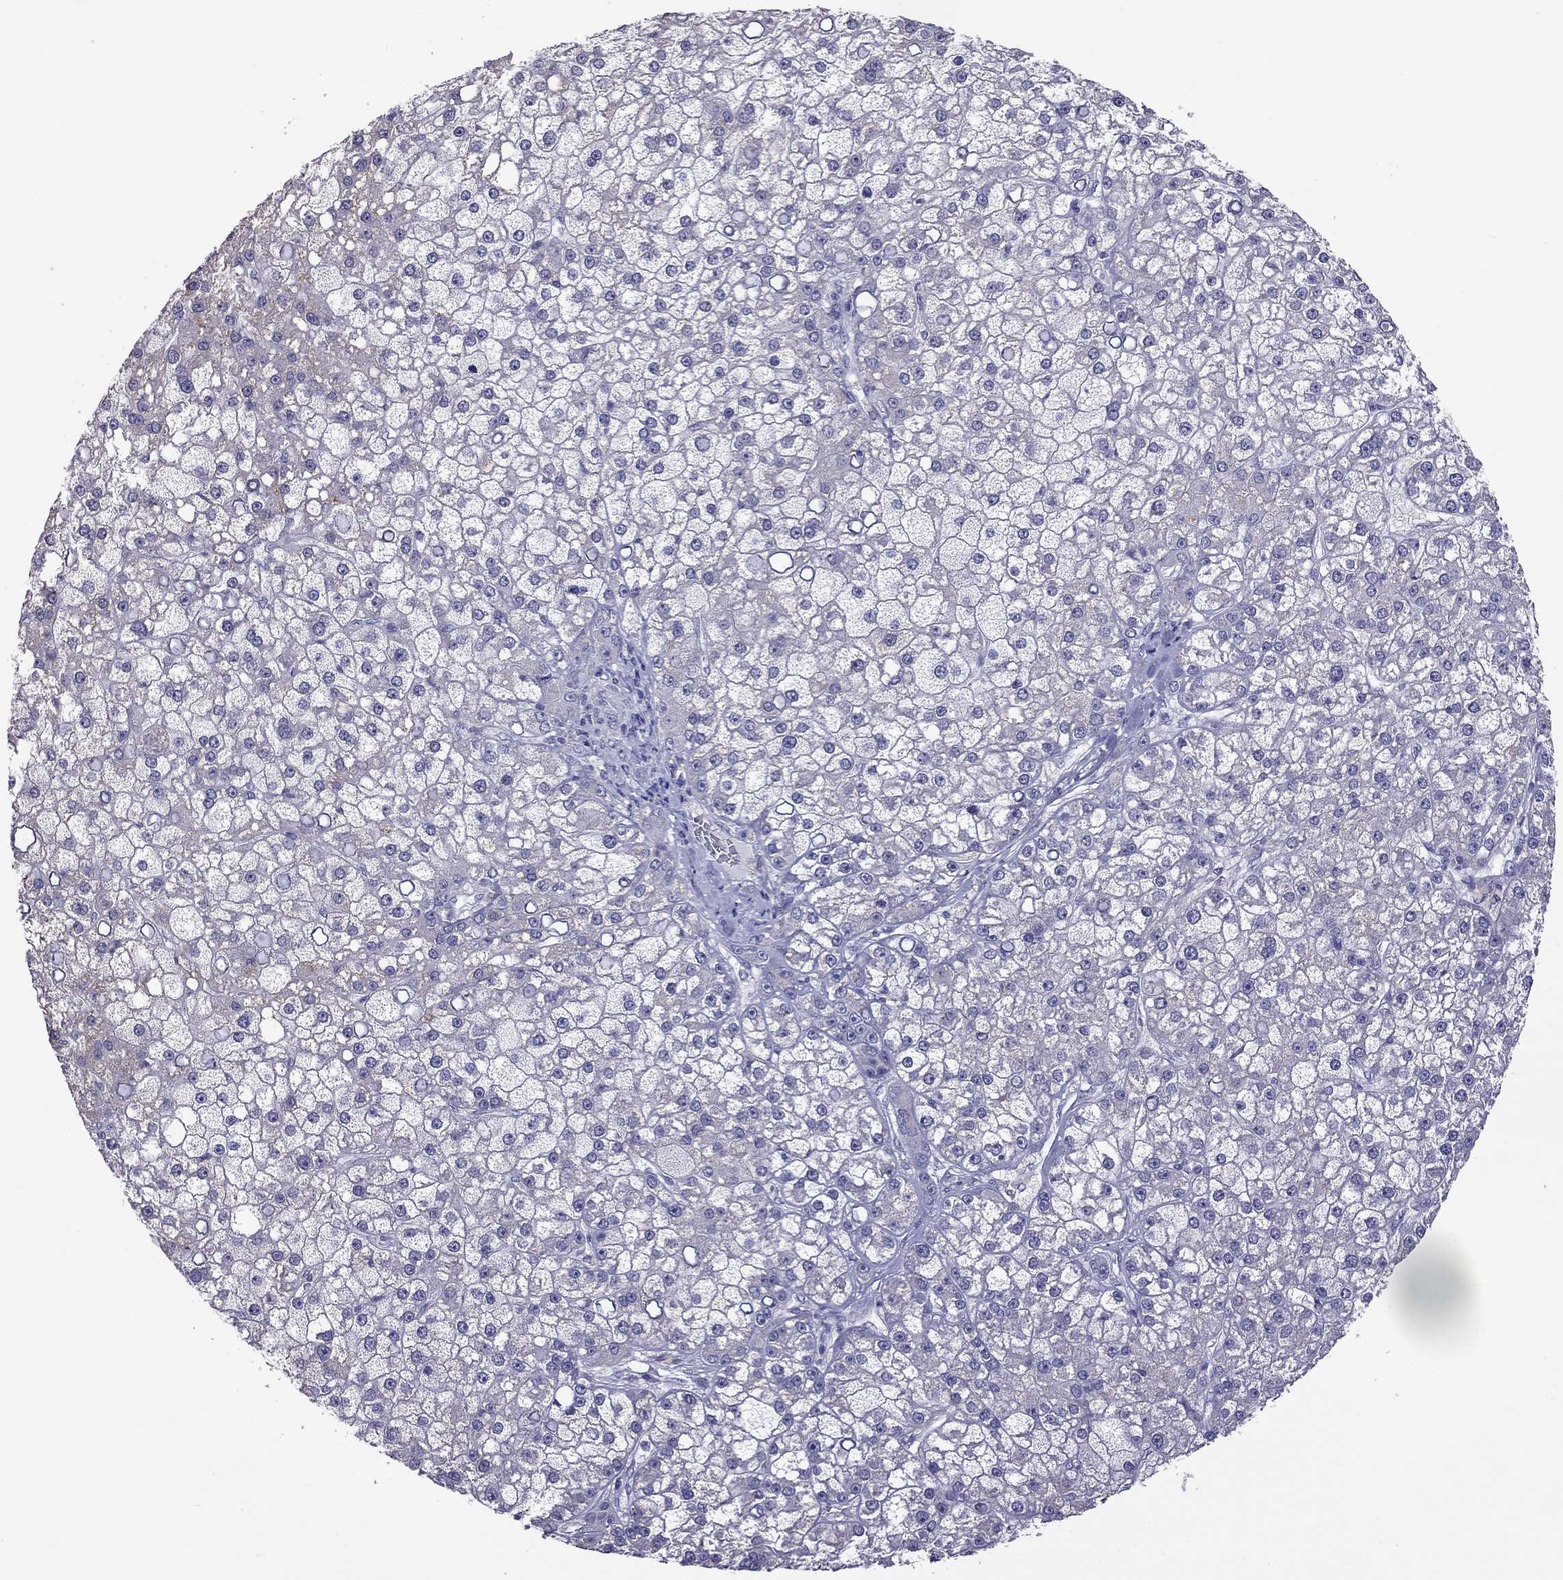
{"staining": {"intensity": "weak", "quantity": "<25%", "location": "cytoplasmic/membranous"}, "tissue": "liver cancer", "cell_type": "Tumor cells", "image_type": "cancer", "snomed": [{"axis": "morphology", "description": "Carcinoma, Hepatocellular, NOS"}, {"axis": "topography", "description": "Liver"}], "caption": "High magnification brightfield microscopy of liver cancer stained with DAB (brown) and counterstained with hematoxylin (blue): tumor cells show no significant staining. The staining is performed using DAB brown chromogen with nuclei counter-stained in using hematoxylin.", "gene": "PPP1R3A", "patient": {"sex": "male", "age": 67}}